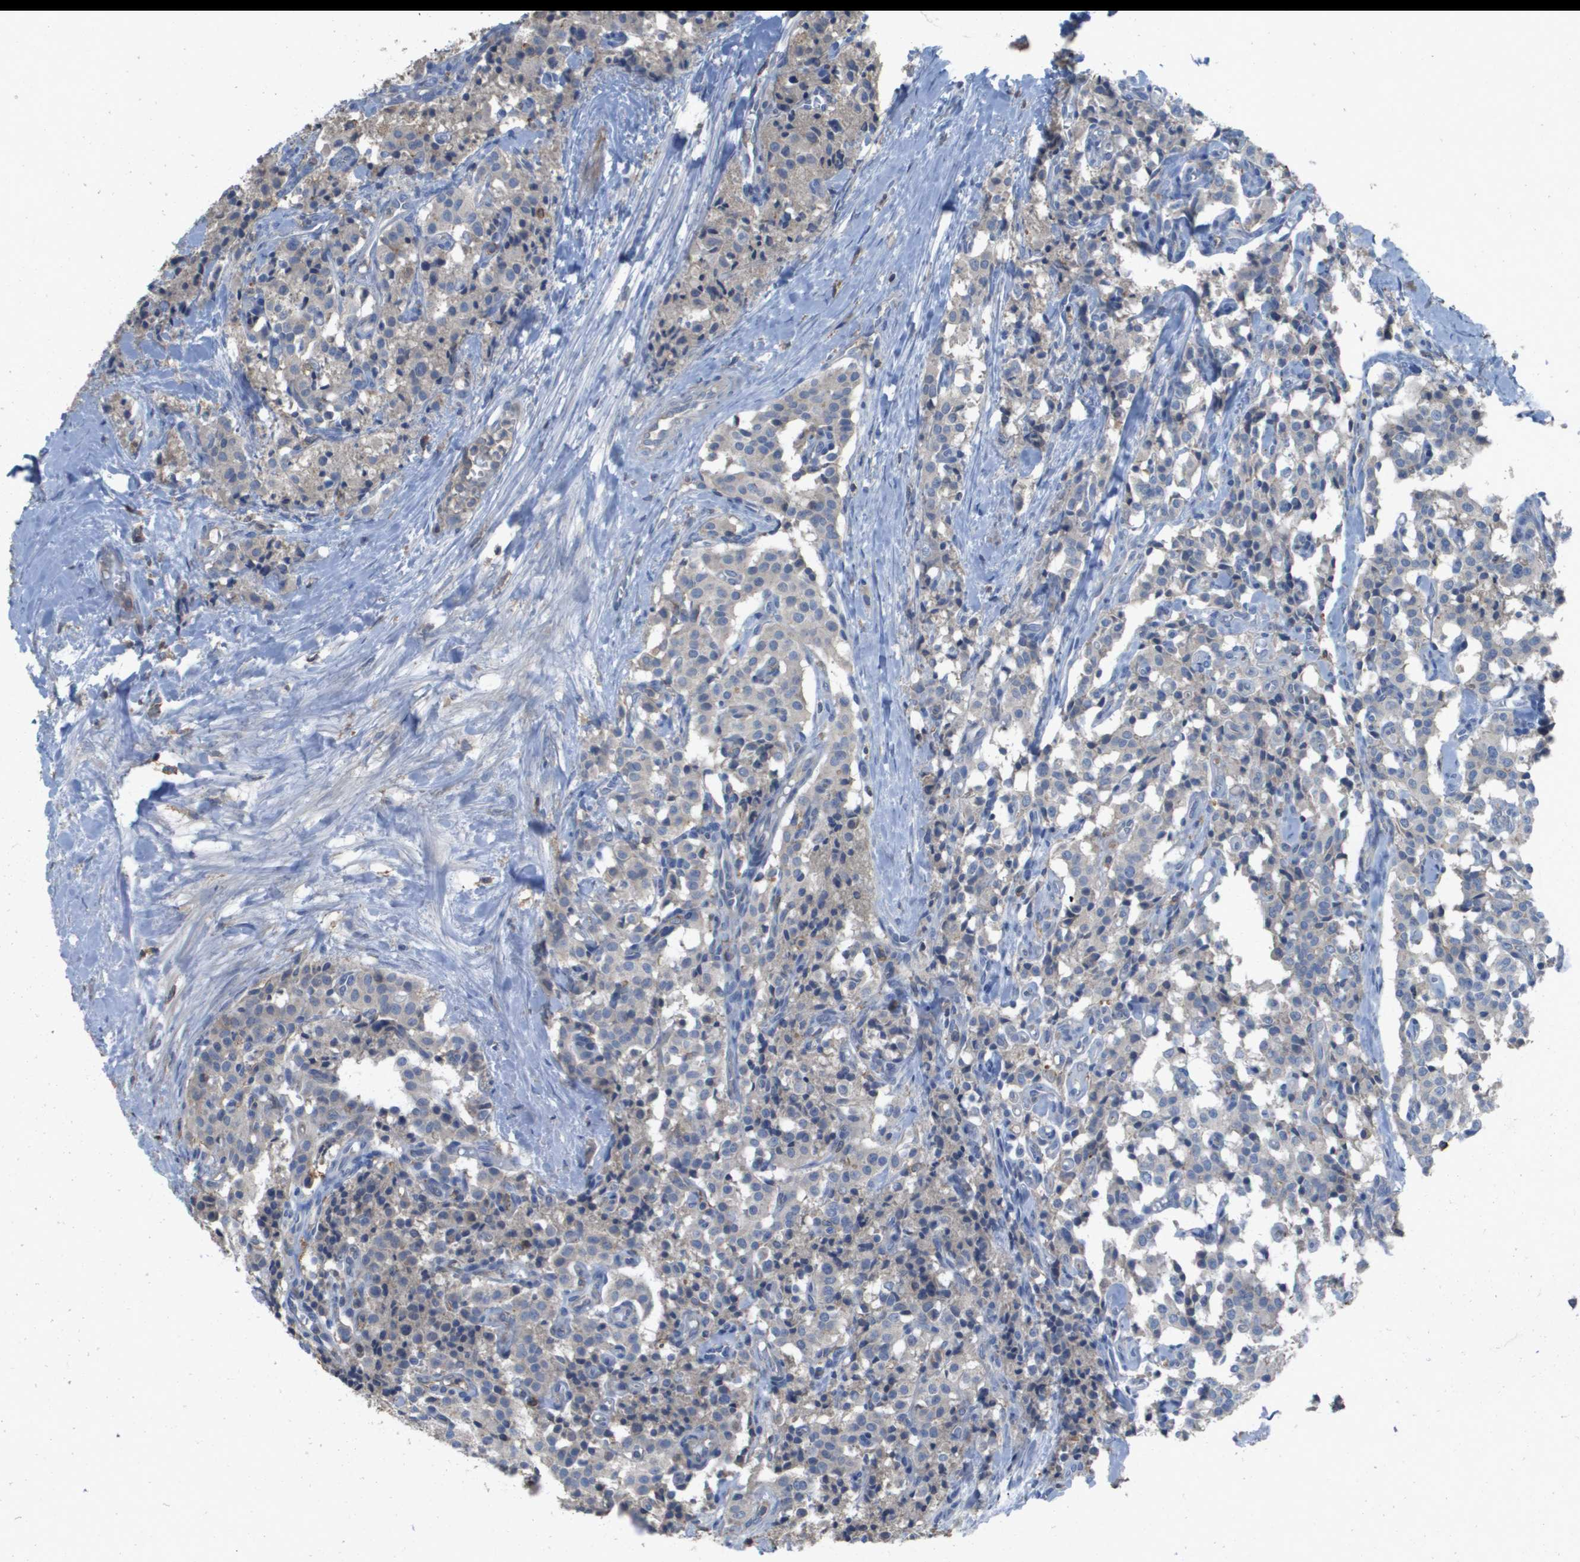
{"staining": {"intensity": "weak", "quantity": "<25%", "location": "cytoplasmic/membranous"}, "tissue": "carcinoid", "cell_type": "Tumor cells", "image_type": "cancer", "snomed": [{"axis": "morphology", "description": "Carcinoid, malignant, NOS"}, {"axis": "topography", "description": "Lung"}], "caption": "Immunohistochemical staining of carcinoid (malignant) demonstrates no significant positivity in tumor cells.", "gene": "CLCA4", "patient": {"sex": "male", "age": 30}}